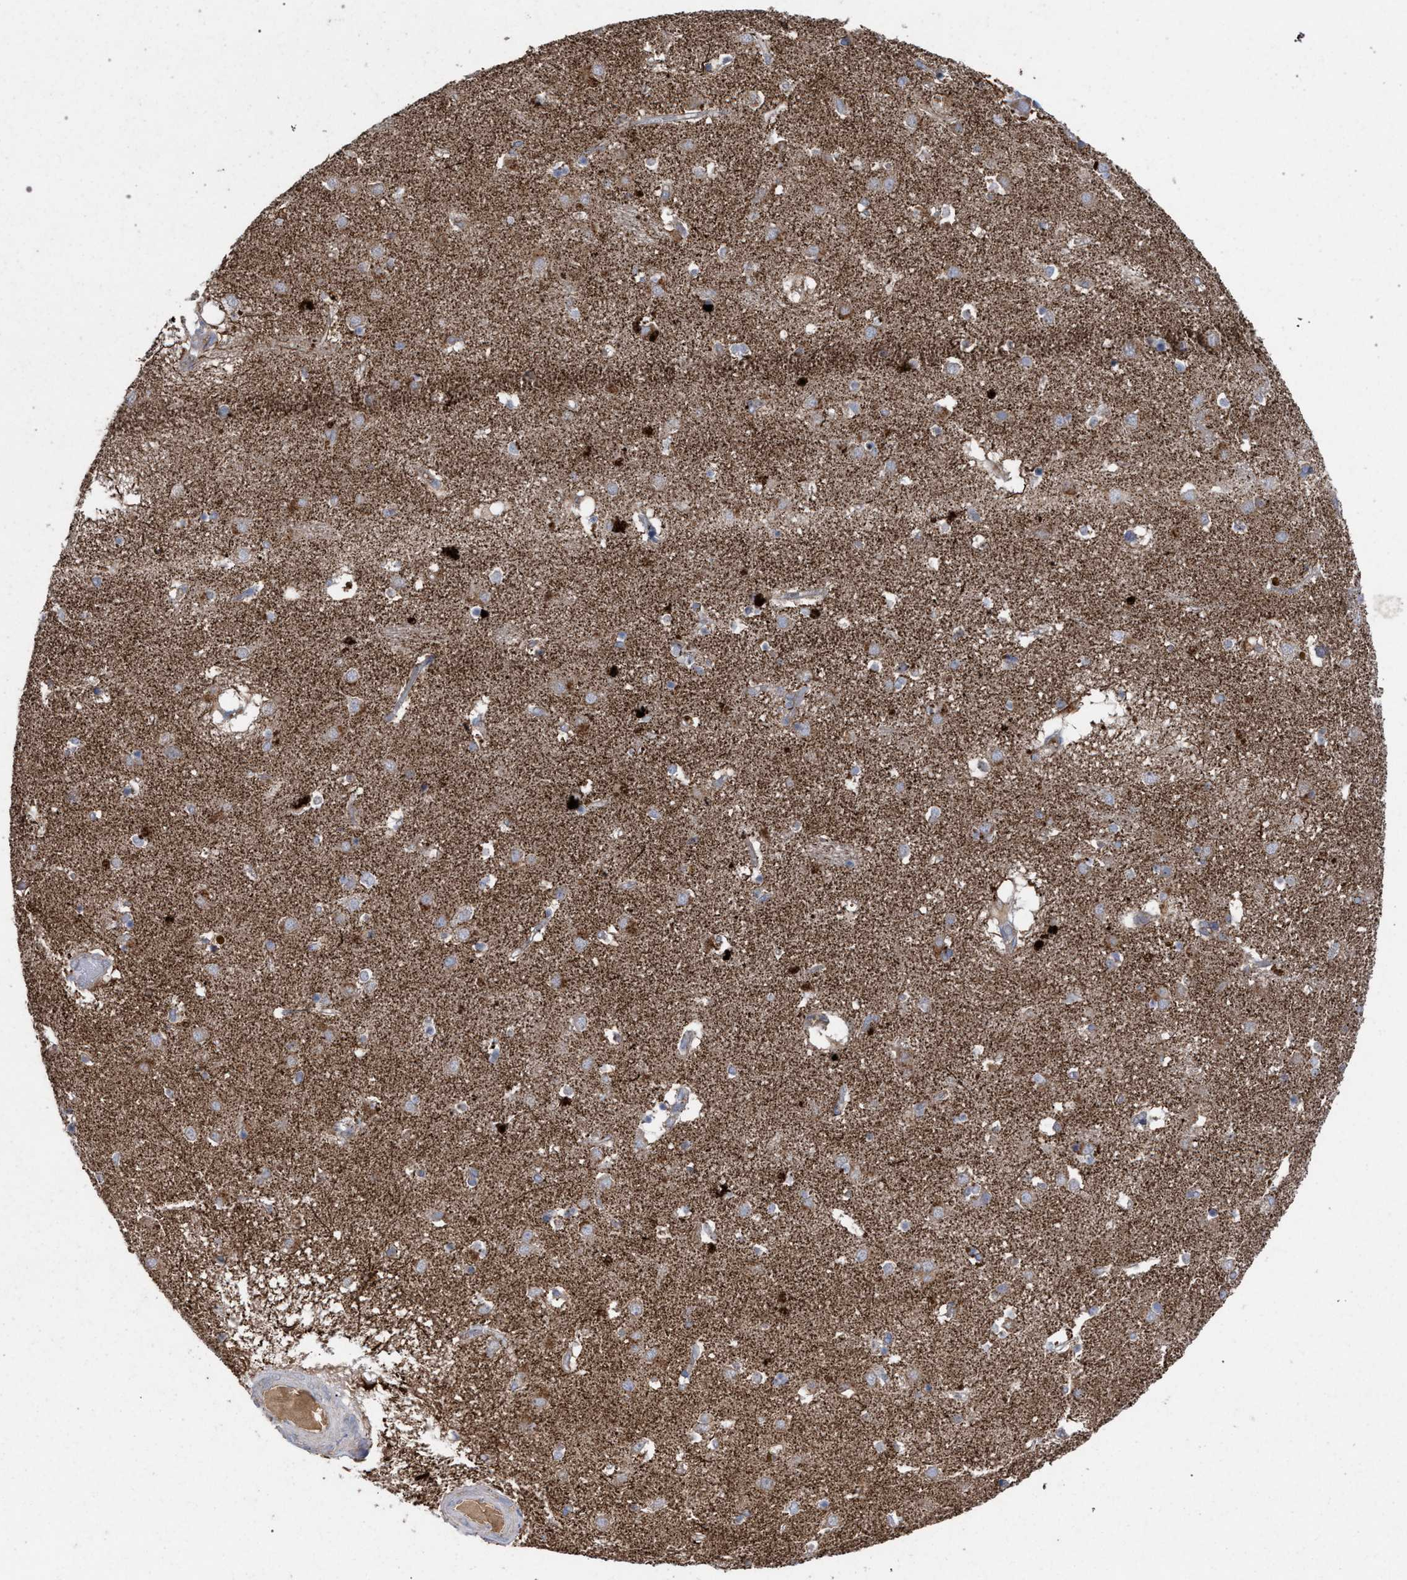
{"staining": {"intensity": "moderate", "quantity": "<25%", "location": "cytoplasmic/membranous"}, "tissue": "caudate", "cell_type": "Glial cells", "image_type": "normal", "snomed": [{"axis": "morphology", "description": "Normal tissue, NOS"}, {"axis": "topography", "description": "Lateral ventricle wall"}], "caption": "A low amount of moderate cytoplasmic/membranous staining is present in approximately <25% of glial cells in unremarkable caudate.", "gene": "BCL2L12", "patient": {"sex": "male", "age": 70}}